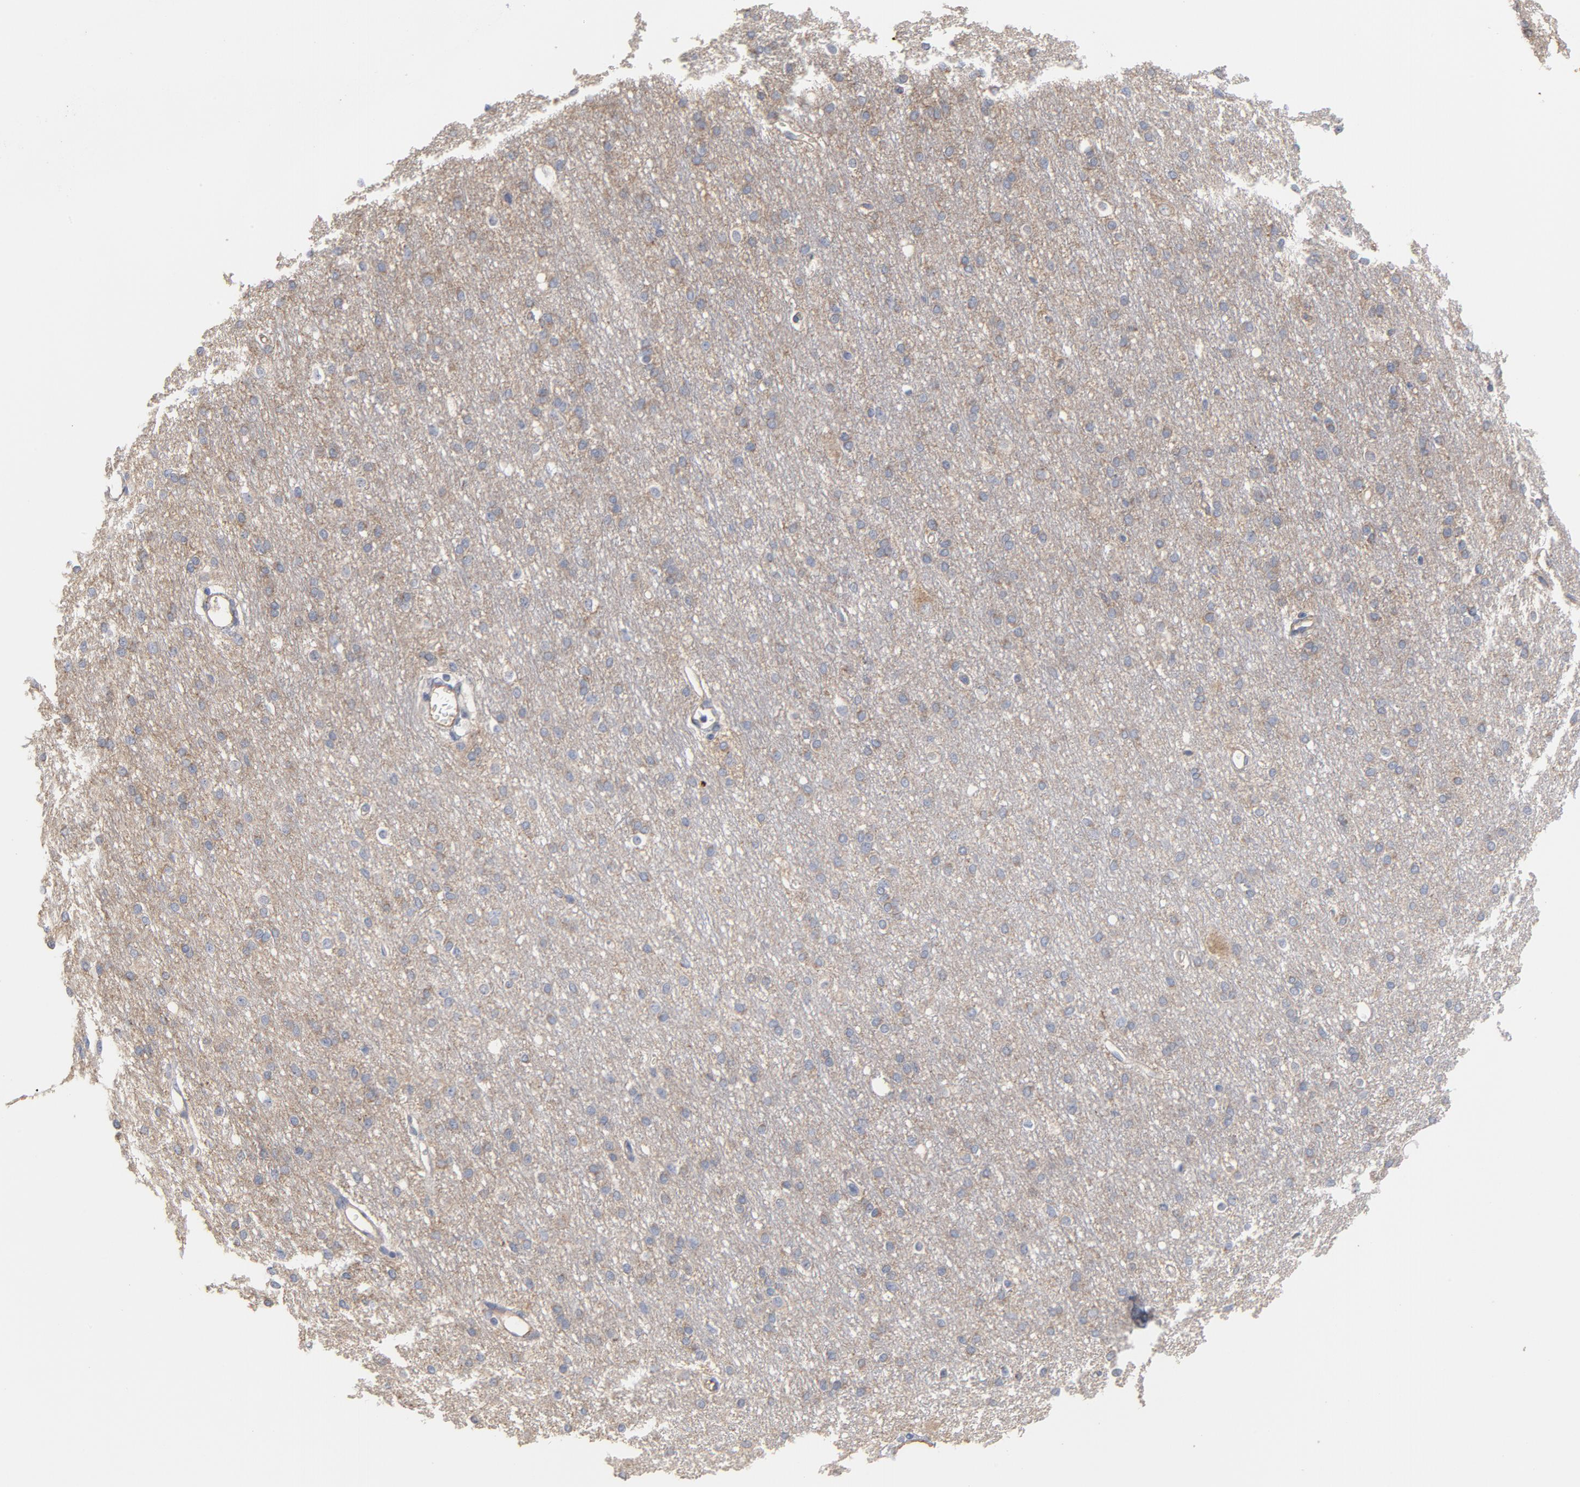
{"staining": {"intensity": "negative", "quantity": "none", "location": "none"}, "tissue": "cerebral cortex", "cell_type": "Endothelial cells", "image_type": "normal", "snomed": [{"axis": "morphology", "description": "Normal tissue, NOS"}, {"axis": "morphology", "description": "Inflammation, NOS"}, {"axis": "topography", "description": "Cerebral cortex"}], "caption": "This is an immunohistochemistry (IHC) photomicrograph of normal human cerebral cortex. There is no positivity in endothelial cells.", "gene": "OXA1L", "patient": {"sex": "male", "age": 6}}